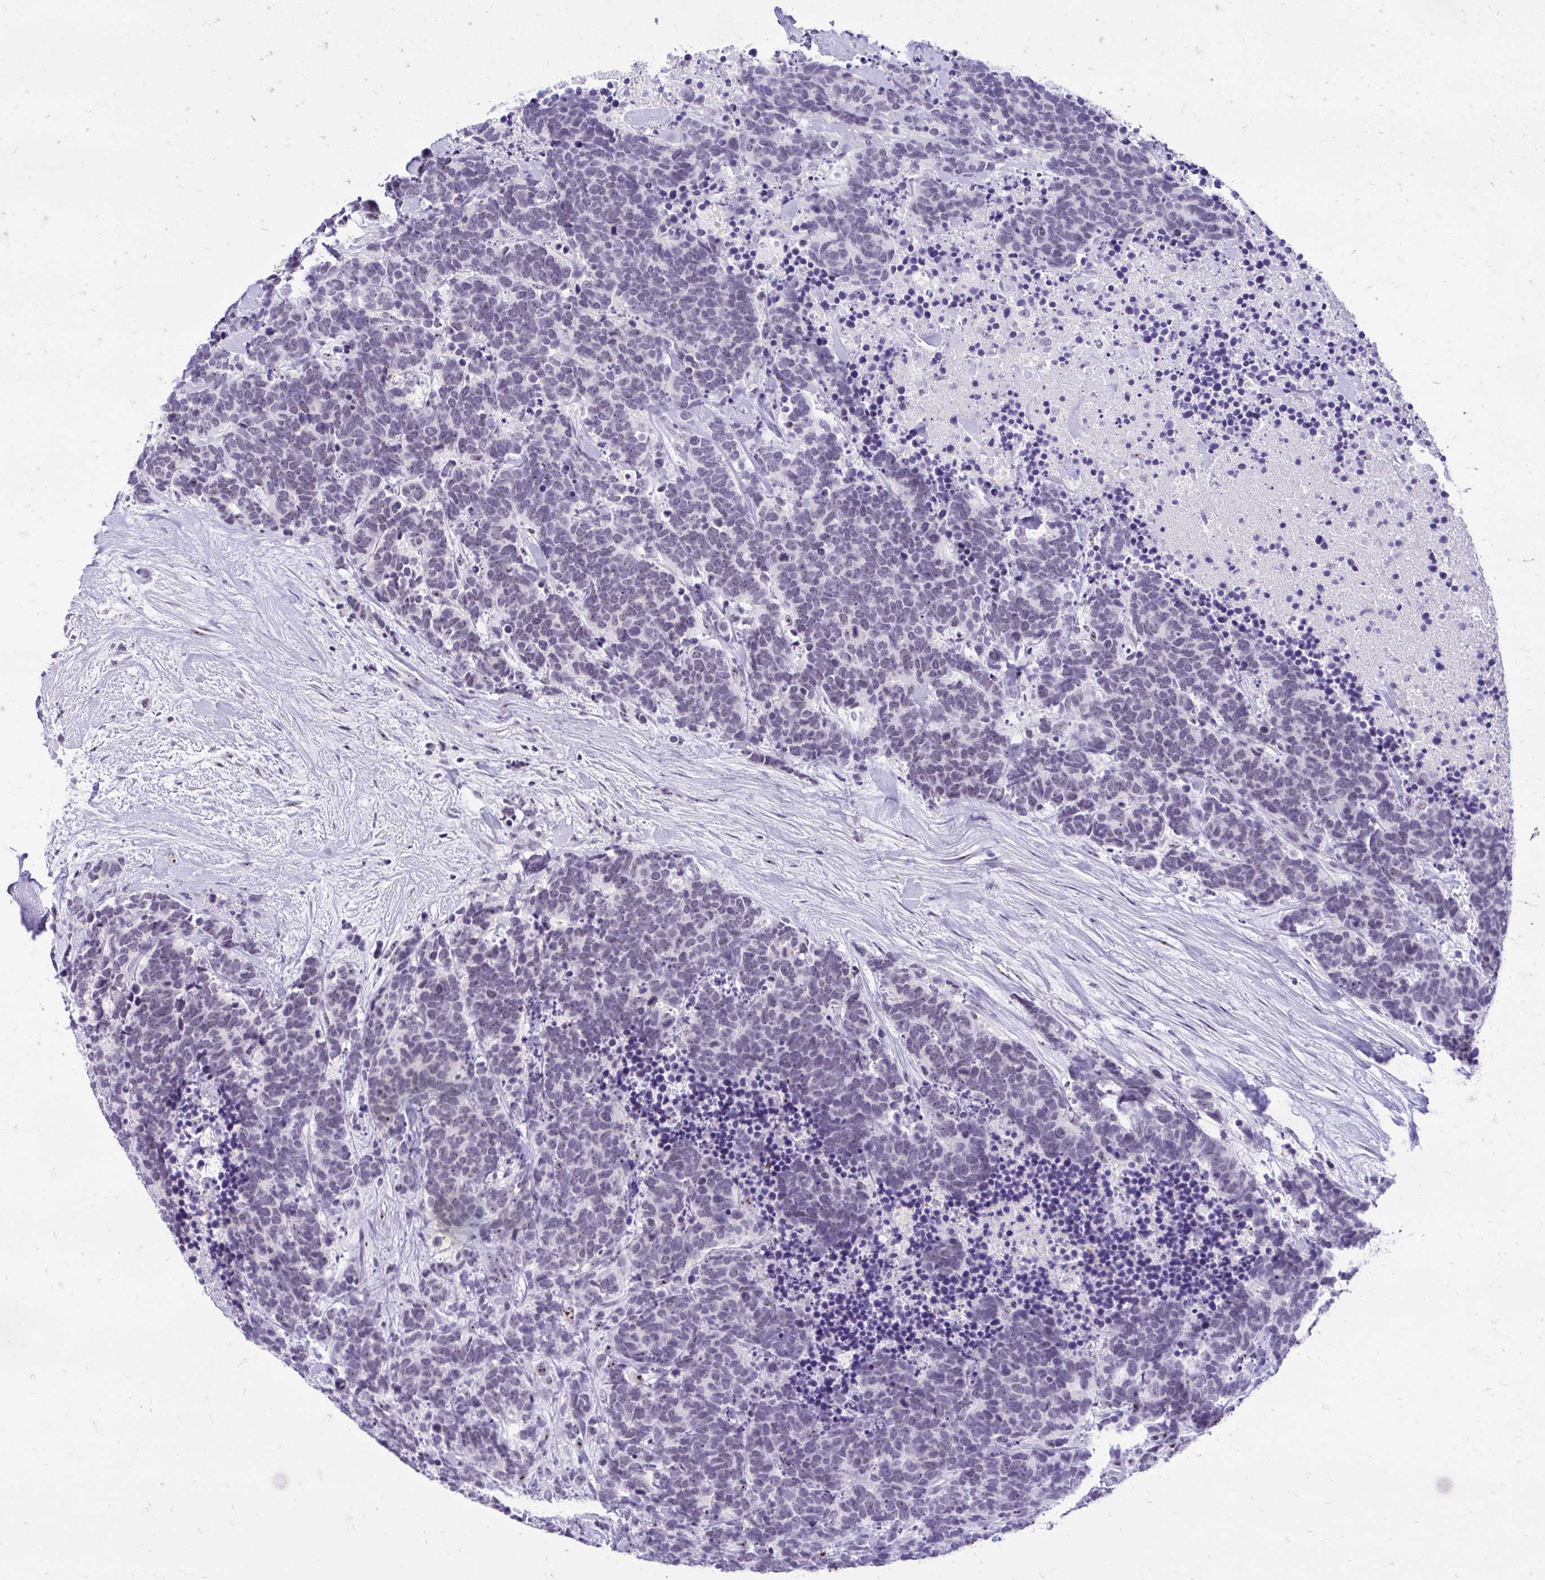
{"staining": {"intensity": "negative", "quantity": "none", "location": "none"}, "tissue": "carcinoid", "cell_type": "Tumor cells", "image_type": "cancer", "snomed": [{"axis": "morphology", "description": "Carcinoma, NOS"}, {"axis": "morphology", "description": "Carcinoid, malignant, NOS"}, {"axis": "topography", "description": "Prostate"}], "caption": "Tumor cells are negative for brown protein staining in carcinoid.", "gene": "NIFK", "patient": {"sex": "male", "age": 57}}